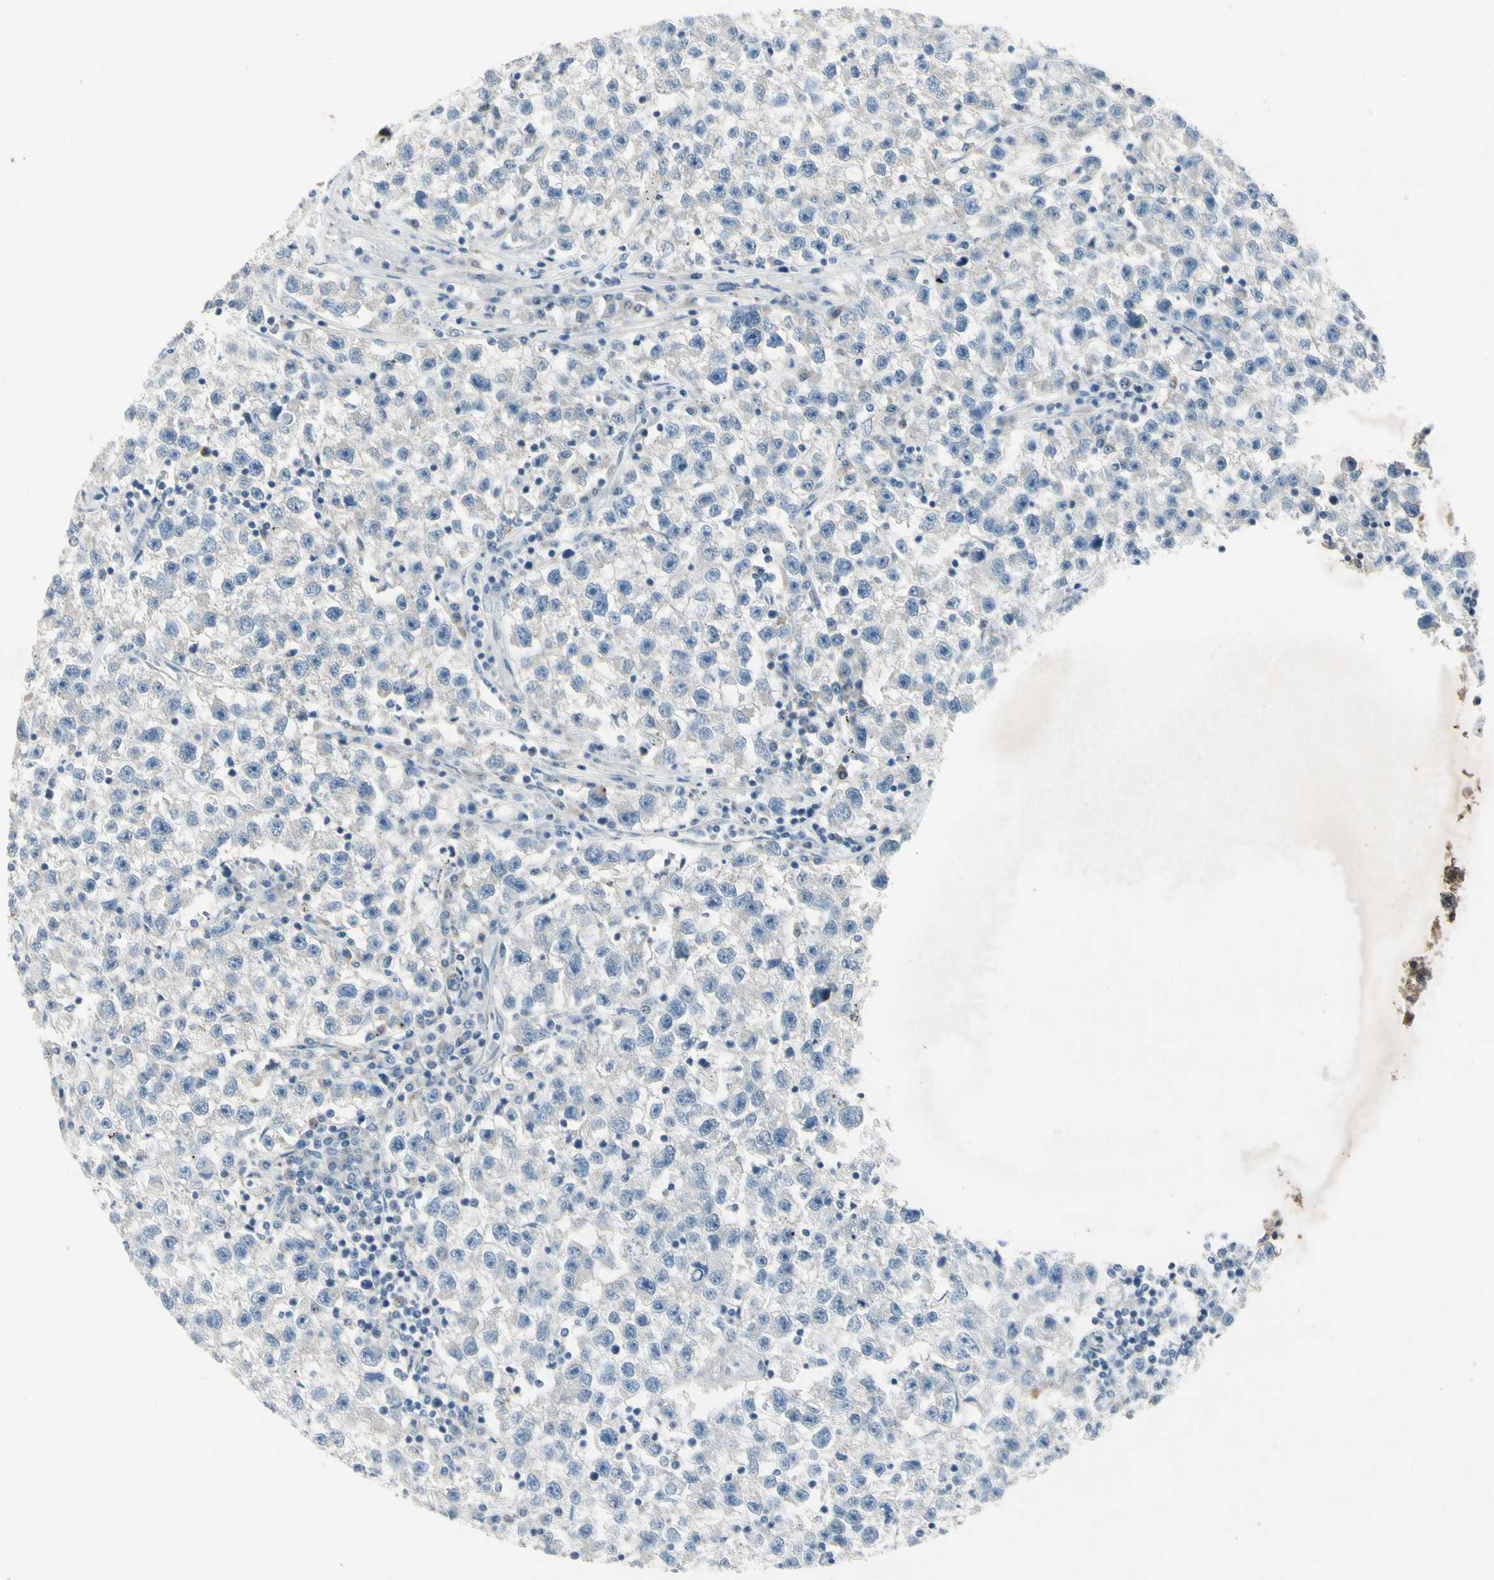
{"staining": {"intensity": "negative", "quantity": "none", "location": "none"}, "tissue": "testis cancer", "cell_type": "Tumor cells", "image_type": "cancer", "snomed": [{"axis": "morphology", "description": "Seminoma, NOS"}, {"axis": "topography", "description": "Testis"}], "caption": "A histopathology image of testis cancer (seminoma) stained for a protein displays no brown staining in tumor cells.", "gene": "SNAP91", "patient": {"sex": "male", "age": 22}}